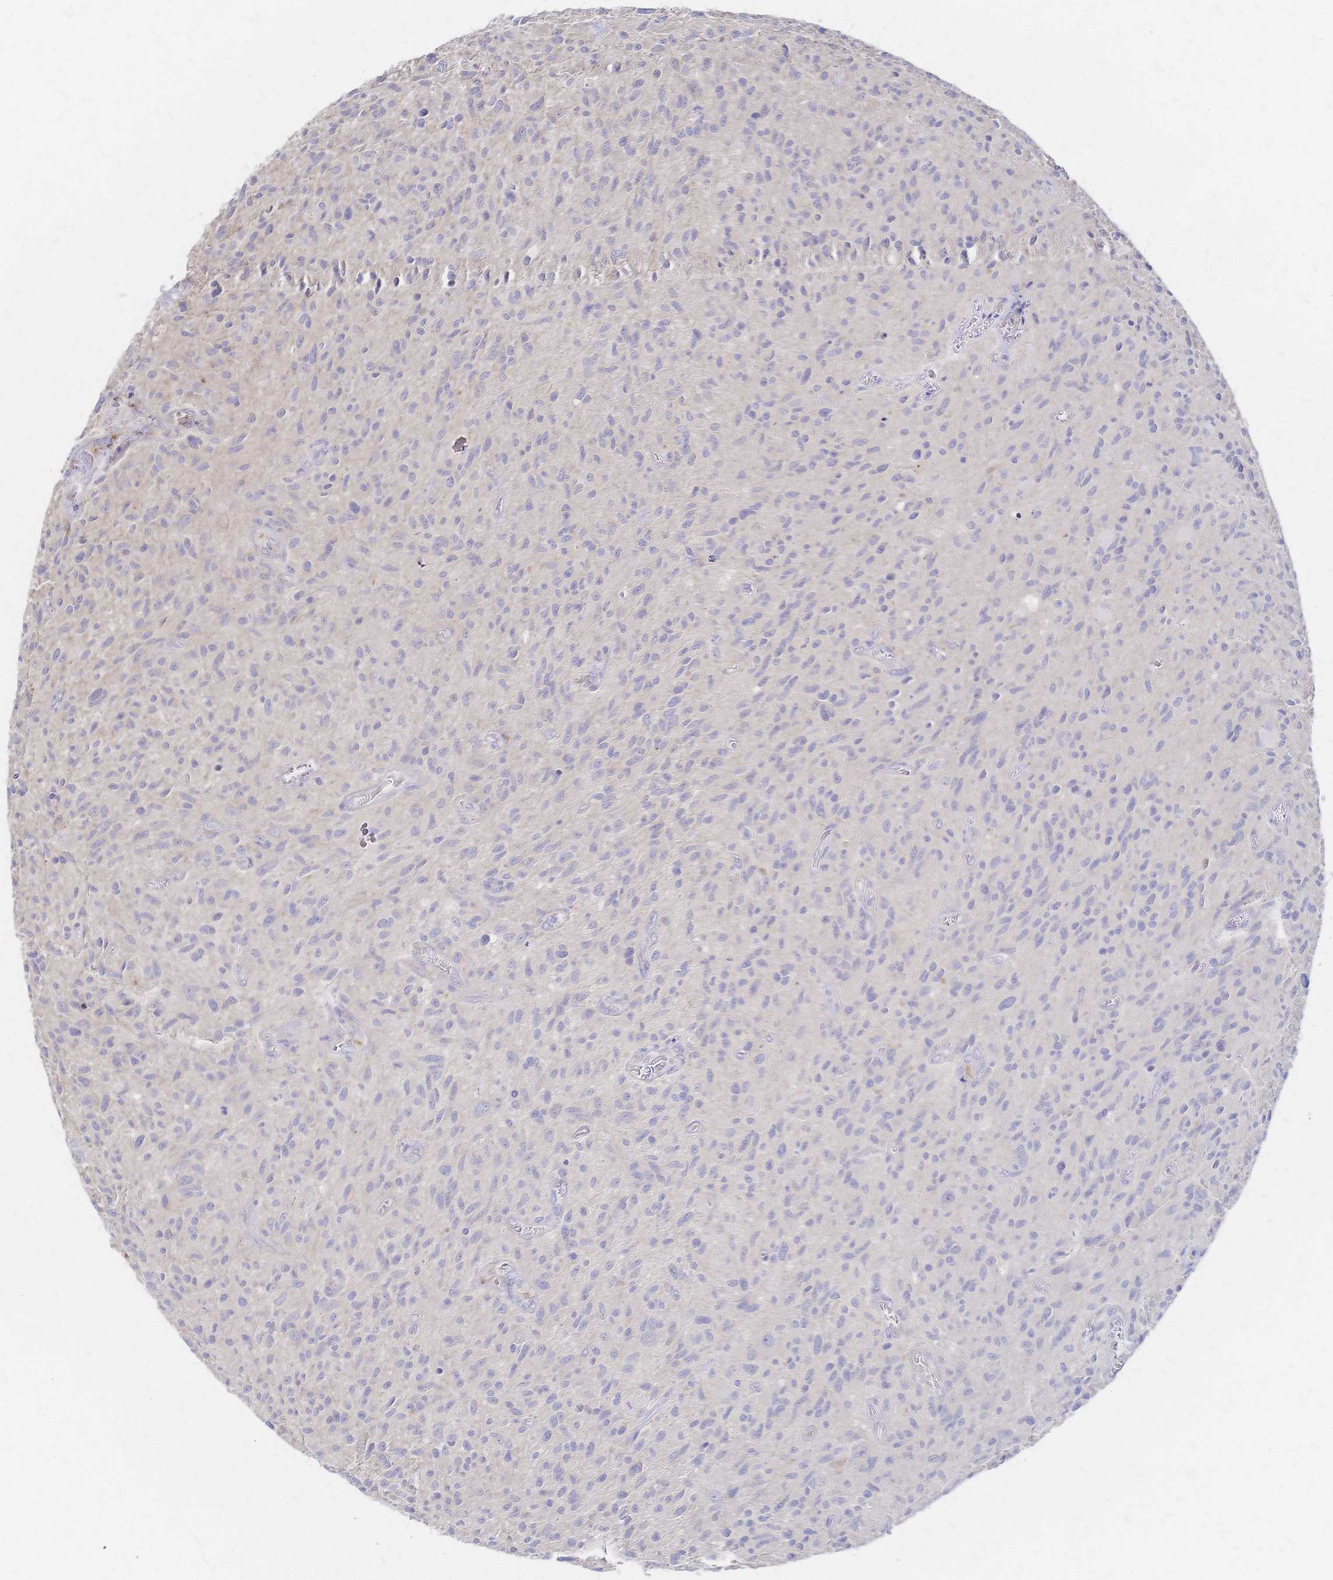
{"staining": {"intensity": "negative", "quantity": "none", "location": "none"}, "tissue": "glioma", "cell_type": "Tumor cells", "image_type": "cancer", "snomed": [{"axis": "morphology", "description": "Glioma, malignant, High grade"}, {"axis": "topography", "description": "Brain"}], "caption": "This is an immunohistochemistry (IHC) micrograph of human glioma. There is no expression in tumor cells.", "gene": "SLC5A1", "patient": {"sex": "male", "age": 75}}